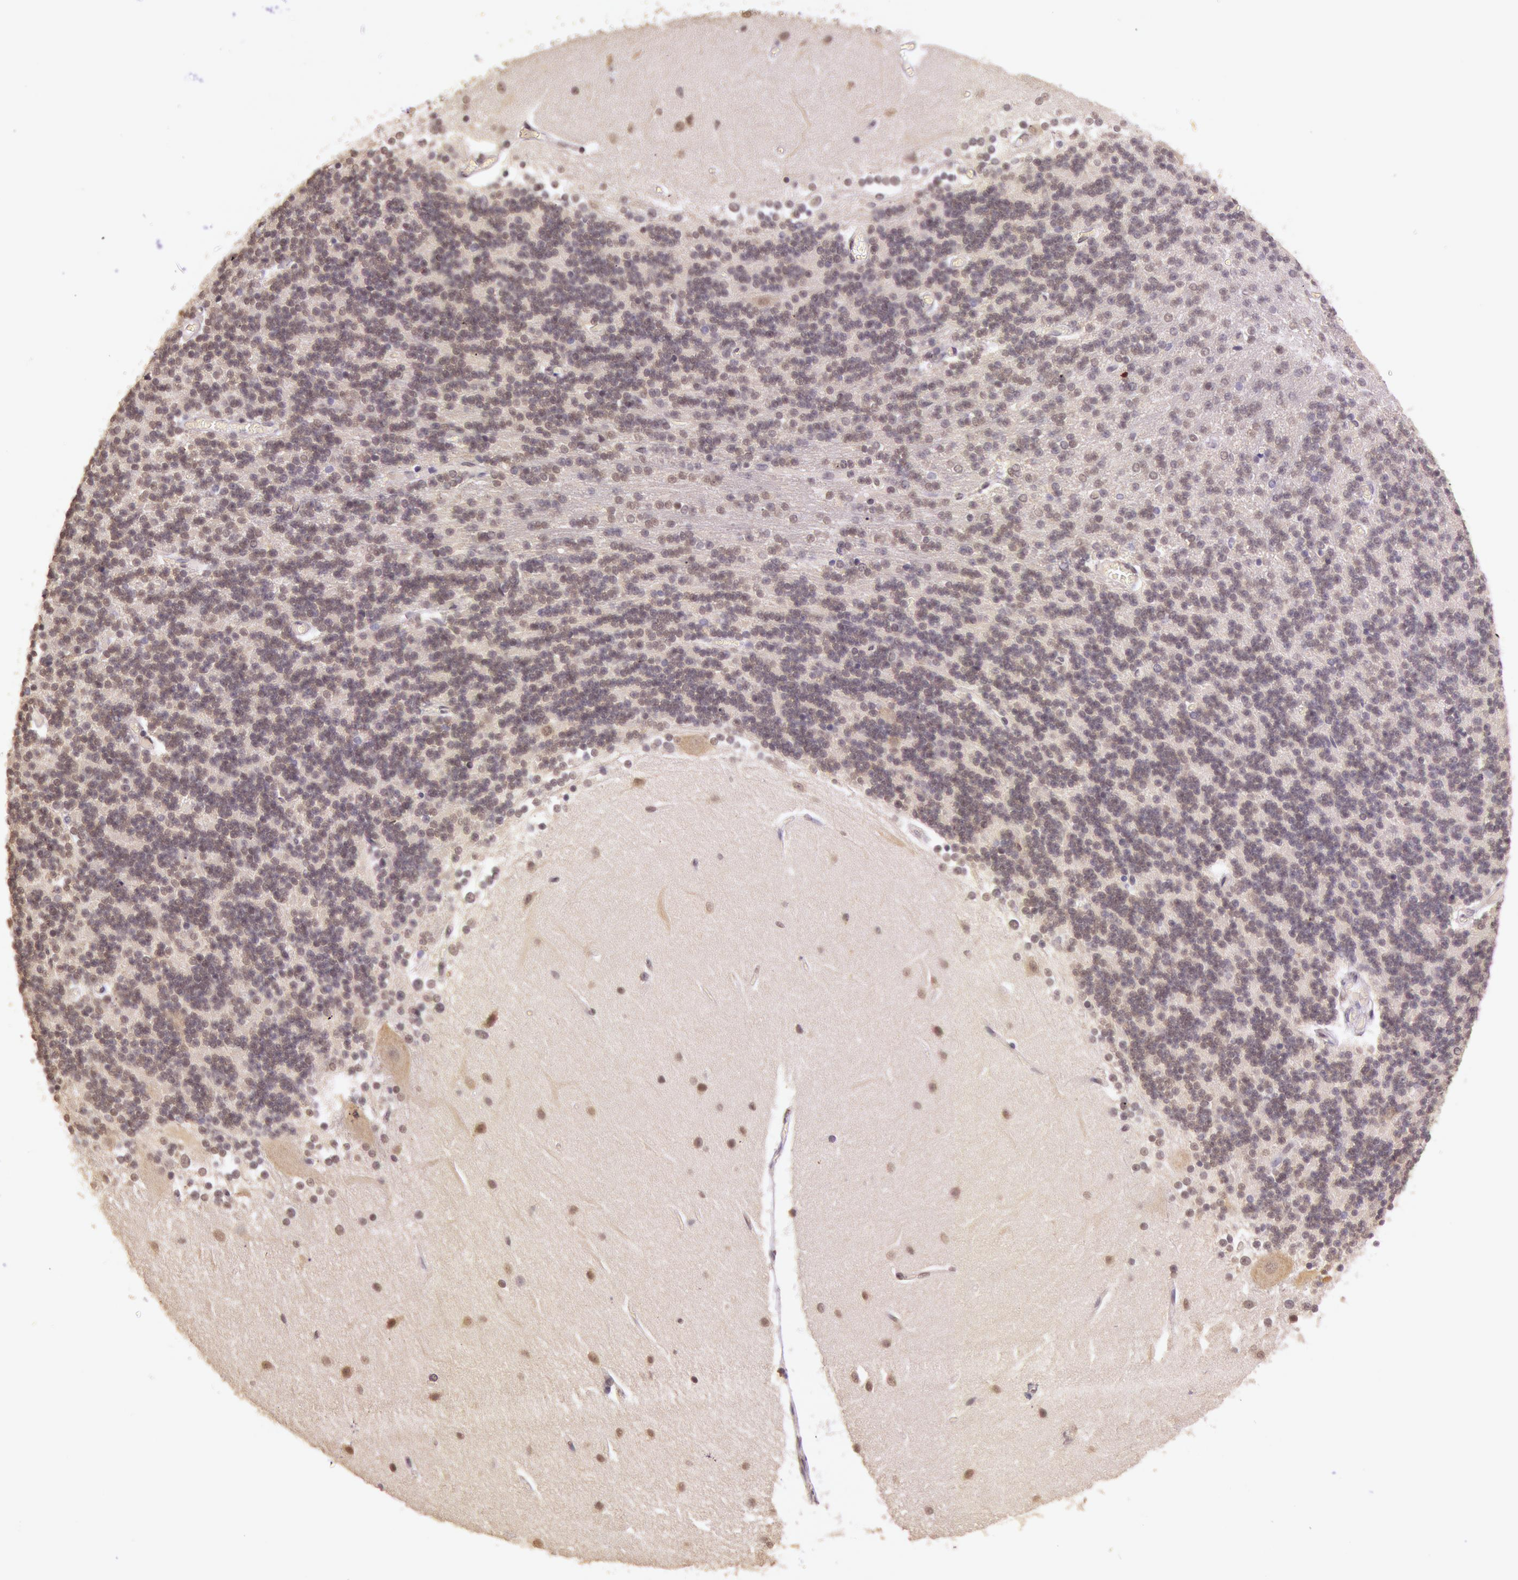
{"staining": {"intensity": "weak", "quantity": ">75%", "location": "nuclear"}, "tissue": "cerebellum", "cell_type": "Cells in granular layer", "image_type": "normal", "snomed": [{"axis": "morphology", "description": "Normal tissue, NOS"}, {"axis": "topography", "description": "Cerebellum"}], "caption": "Cerebellum stained with DAB immunohistochemistry (IHC) reveals low levels of weak nuclear staining in approximately >75% of cells in granular layer.", "gene": "RTL10", "patient": {"sex": "female", "age": 54}}